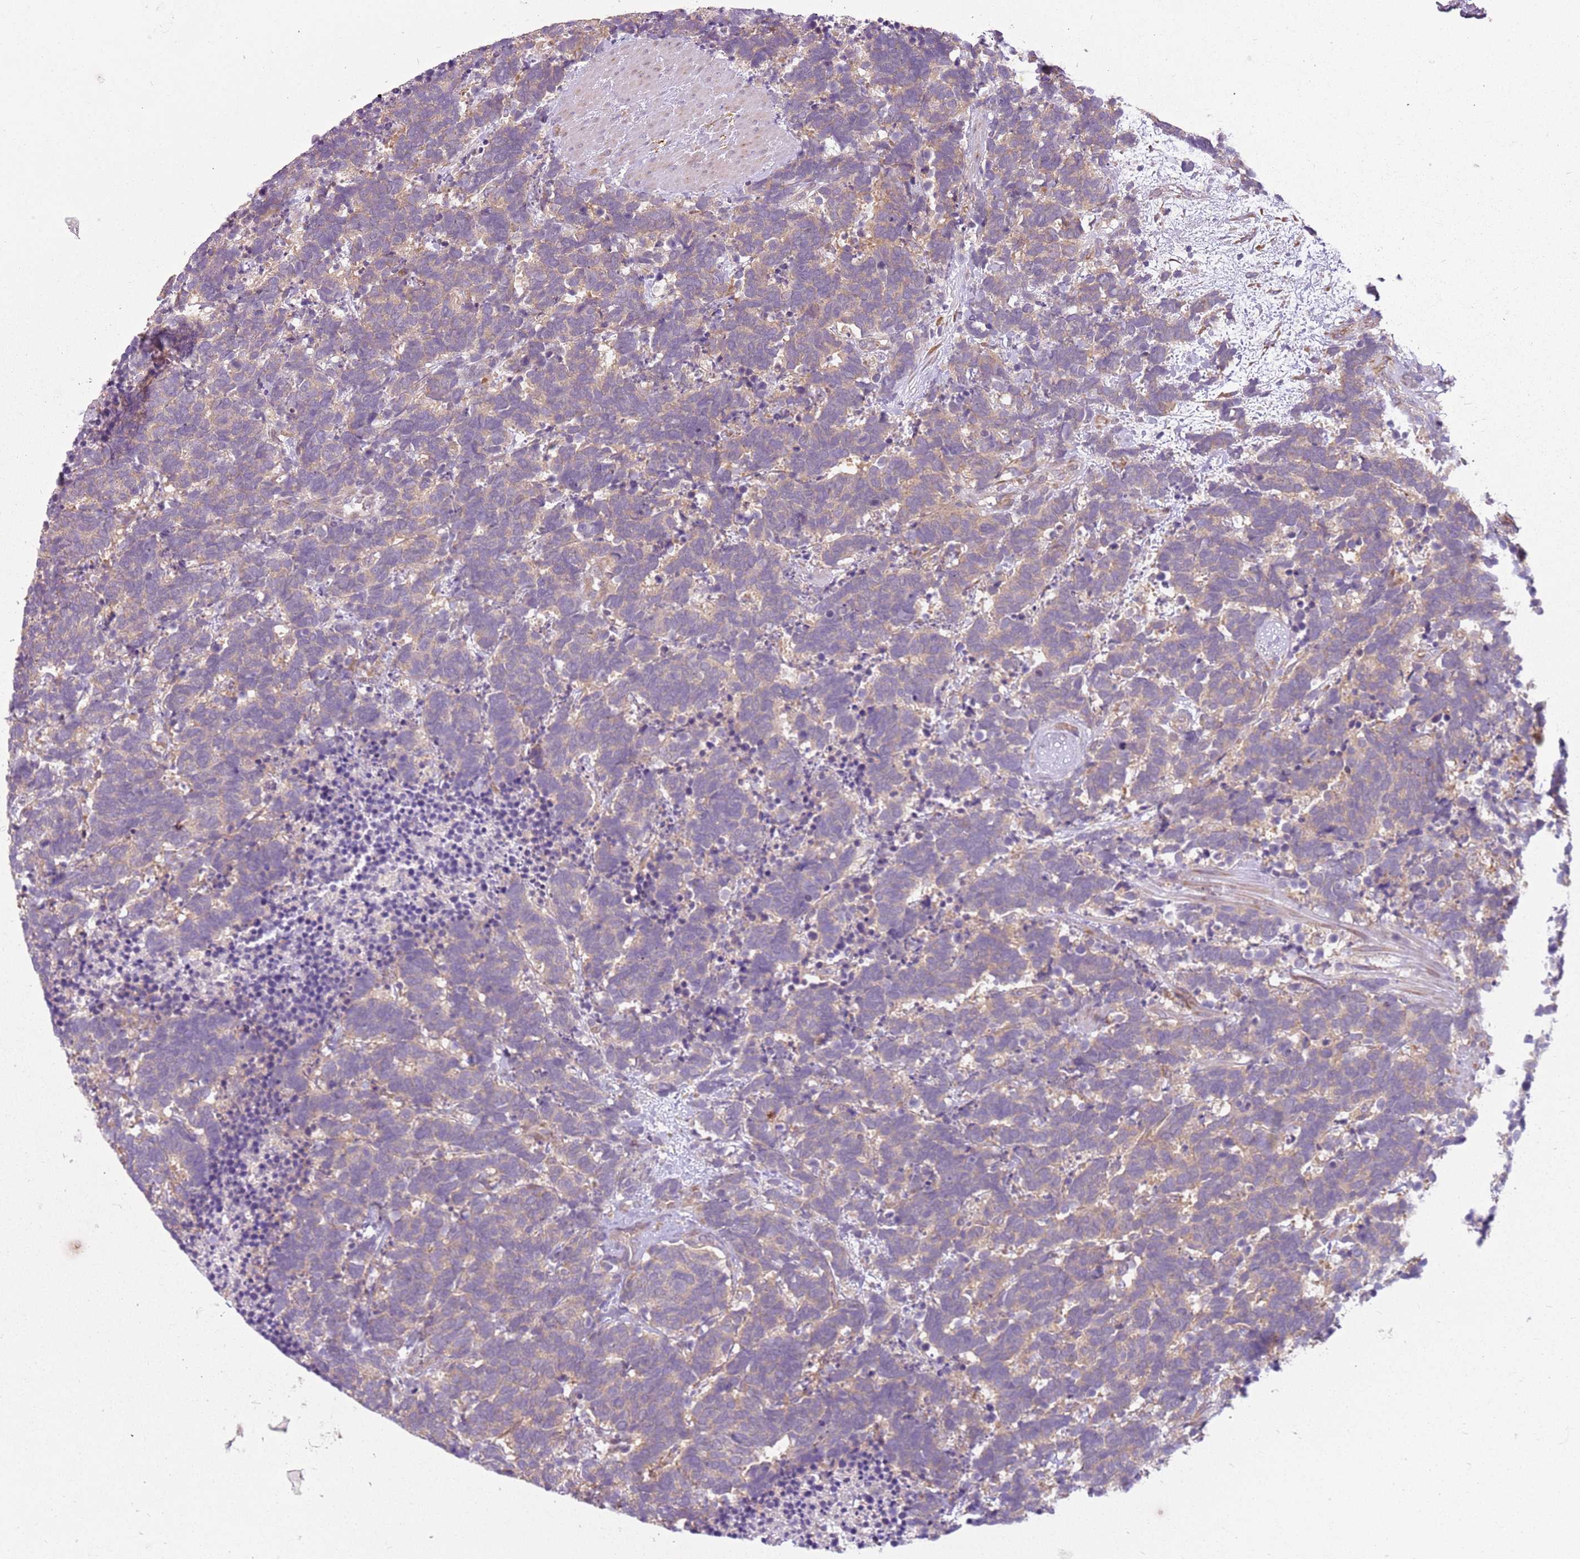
{"staining": {"intensity": "weak", "quantity": "25%-75%", "location": "cytoplasmic/membranous"}, "tissue": "carcinoid", "cell_type": "Tumor cells", "image_type": "cancer", "snomed": [{"axis": "morphology", "description": "Carcinoma, NOS"}, {"axis": "morphology", "description": "Carcinoid, malignant, NOS"}, {"axis": "topography", "description": "Prostate"}], "caption": "There is low levels of weak cytoplasmic/membranous positivity in tumor cells of carcinoid, as demonstrated by immunohistochemical staining (brown color).", "gene": "RPS28", "patient": {"sex": "male", "age": 57}}